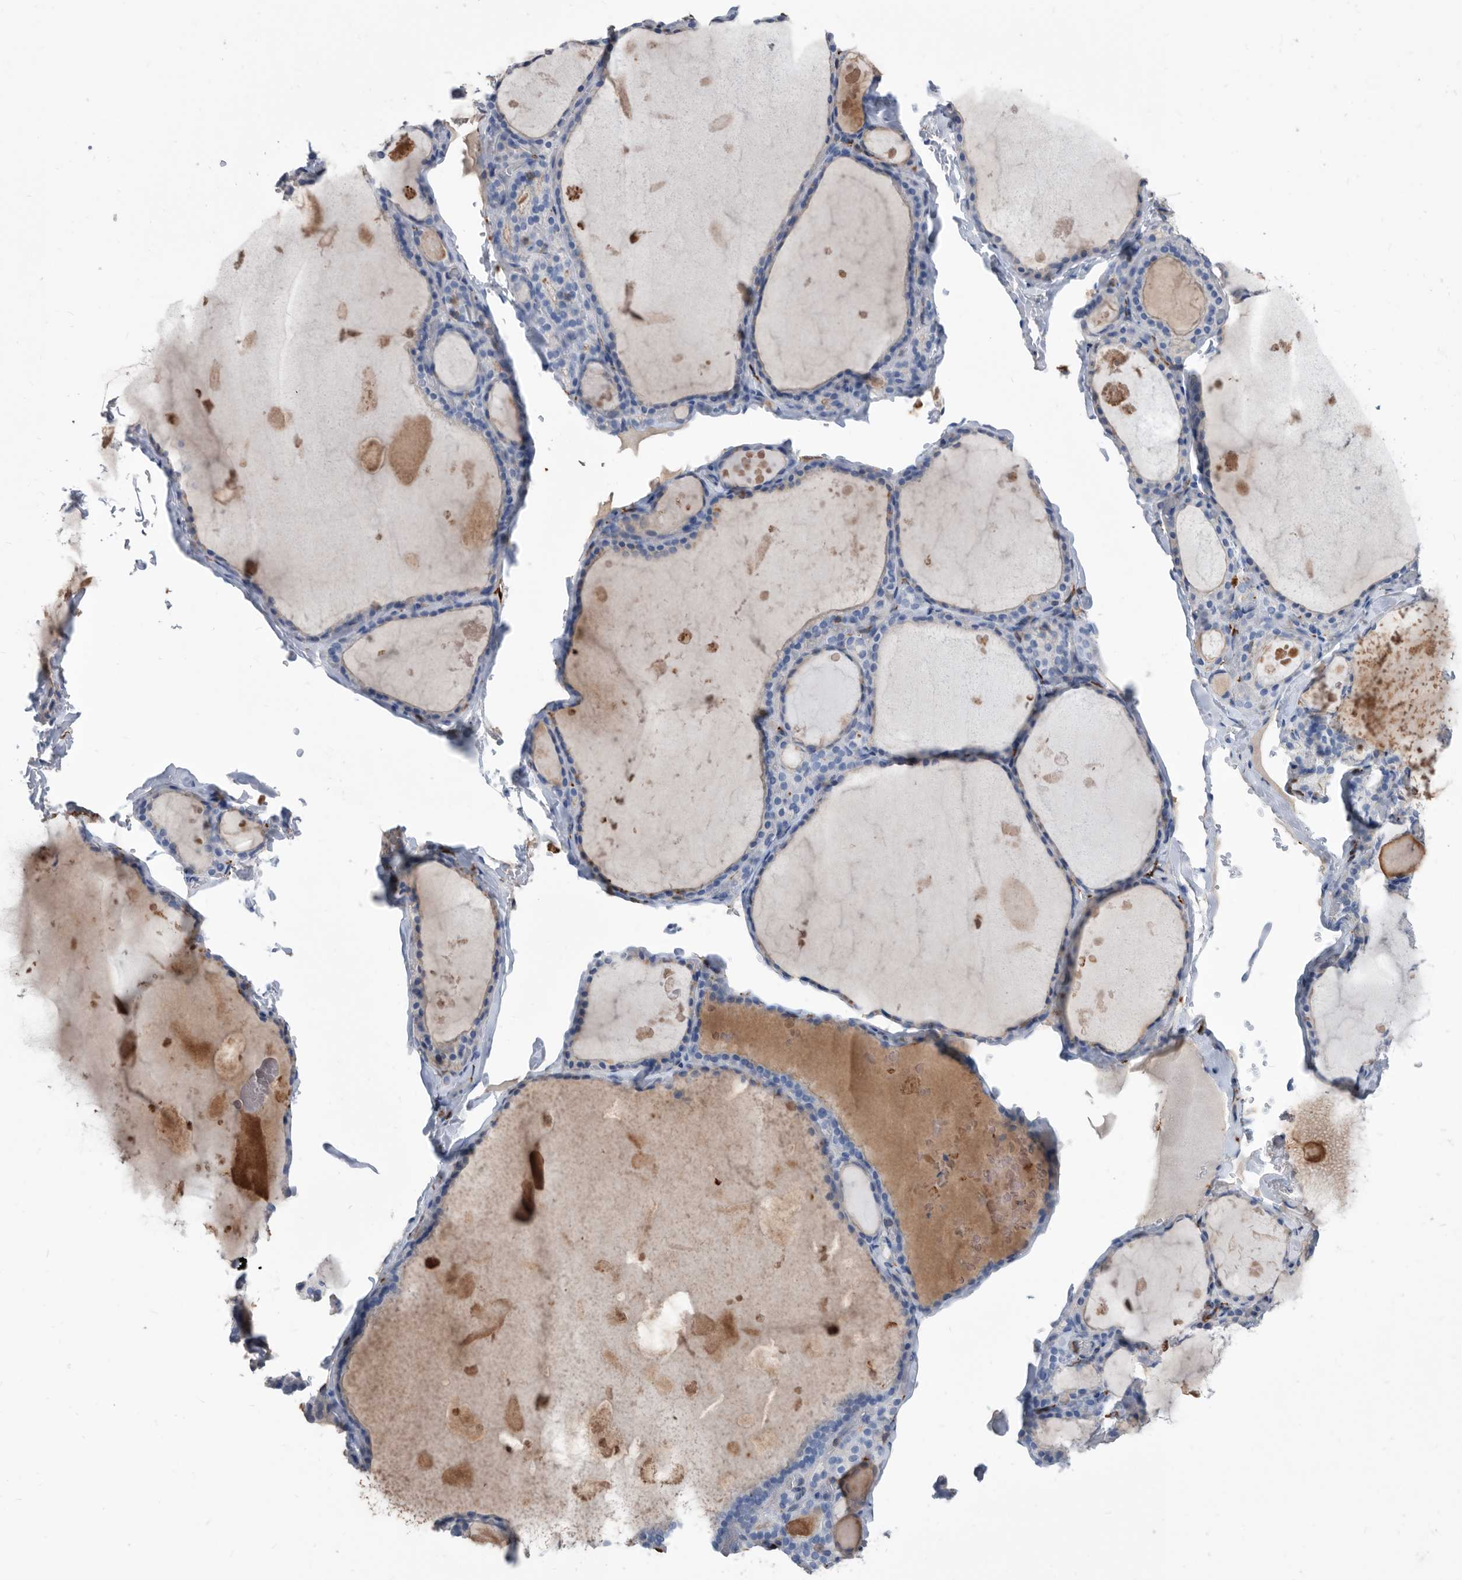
{"staining": {"intensity": "negative", "quantity": "none", "location": "none"}, "tissue": "thyroid gland", "cell_type": "Glandular cells", "image_type": "normal", "snomed": [{"axis": "morphology", "description": "Normal tissue, NOS"}, {"axis": "topography", "description": "Thyroid gland"}], "caption": "Immunohistochemical staining of unremarkable human thyroid gland displays no significant positivity in glandular cells. Nuclei are stained in blue.", "gene": "MS4A4A", "patient": {"sex": "male", "age": 56}}